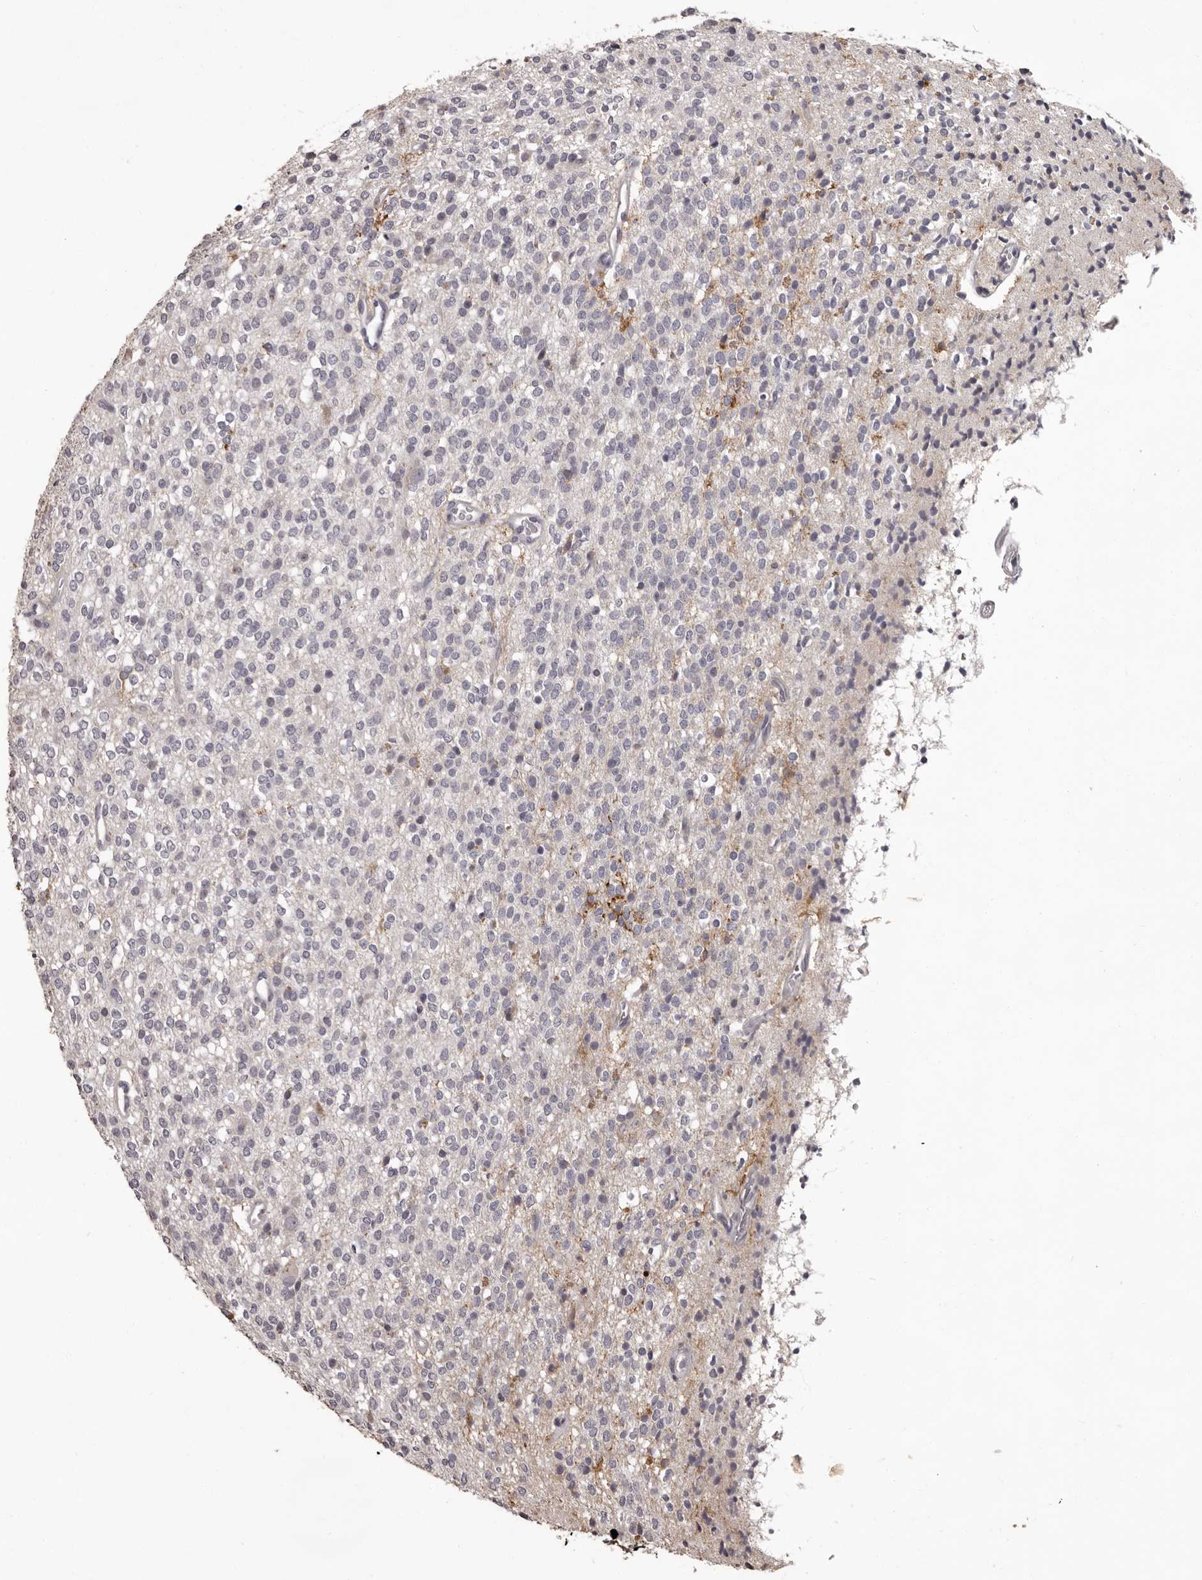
{"staining": {"intensity": "negative", "quantity": "none", "location": "none"}, "tissue": "glioma", "cell_type": "Tumor cells", "image_type": "cancer", "snomed": [{"axis": "morphology", "description": "Glioma, malignant, High grade"}, {"axis": "topography", "description": "Brain"}], "caption": "An image of human glioma is negative for staining in tumor cells.", "gene": "GPR78", "patient": {"sex": "male", "age": 34}}